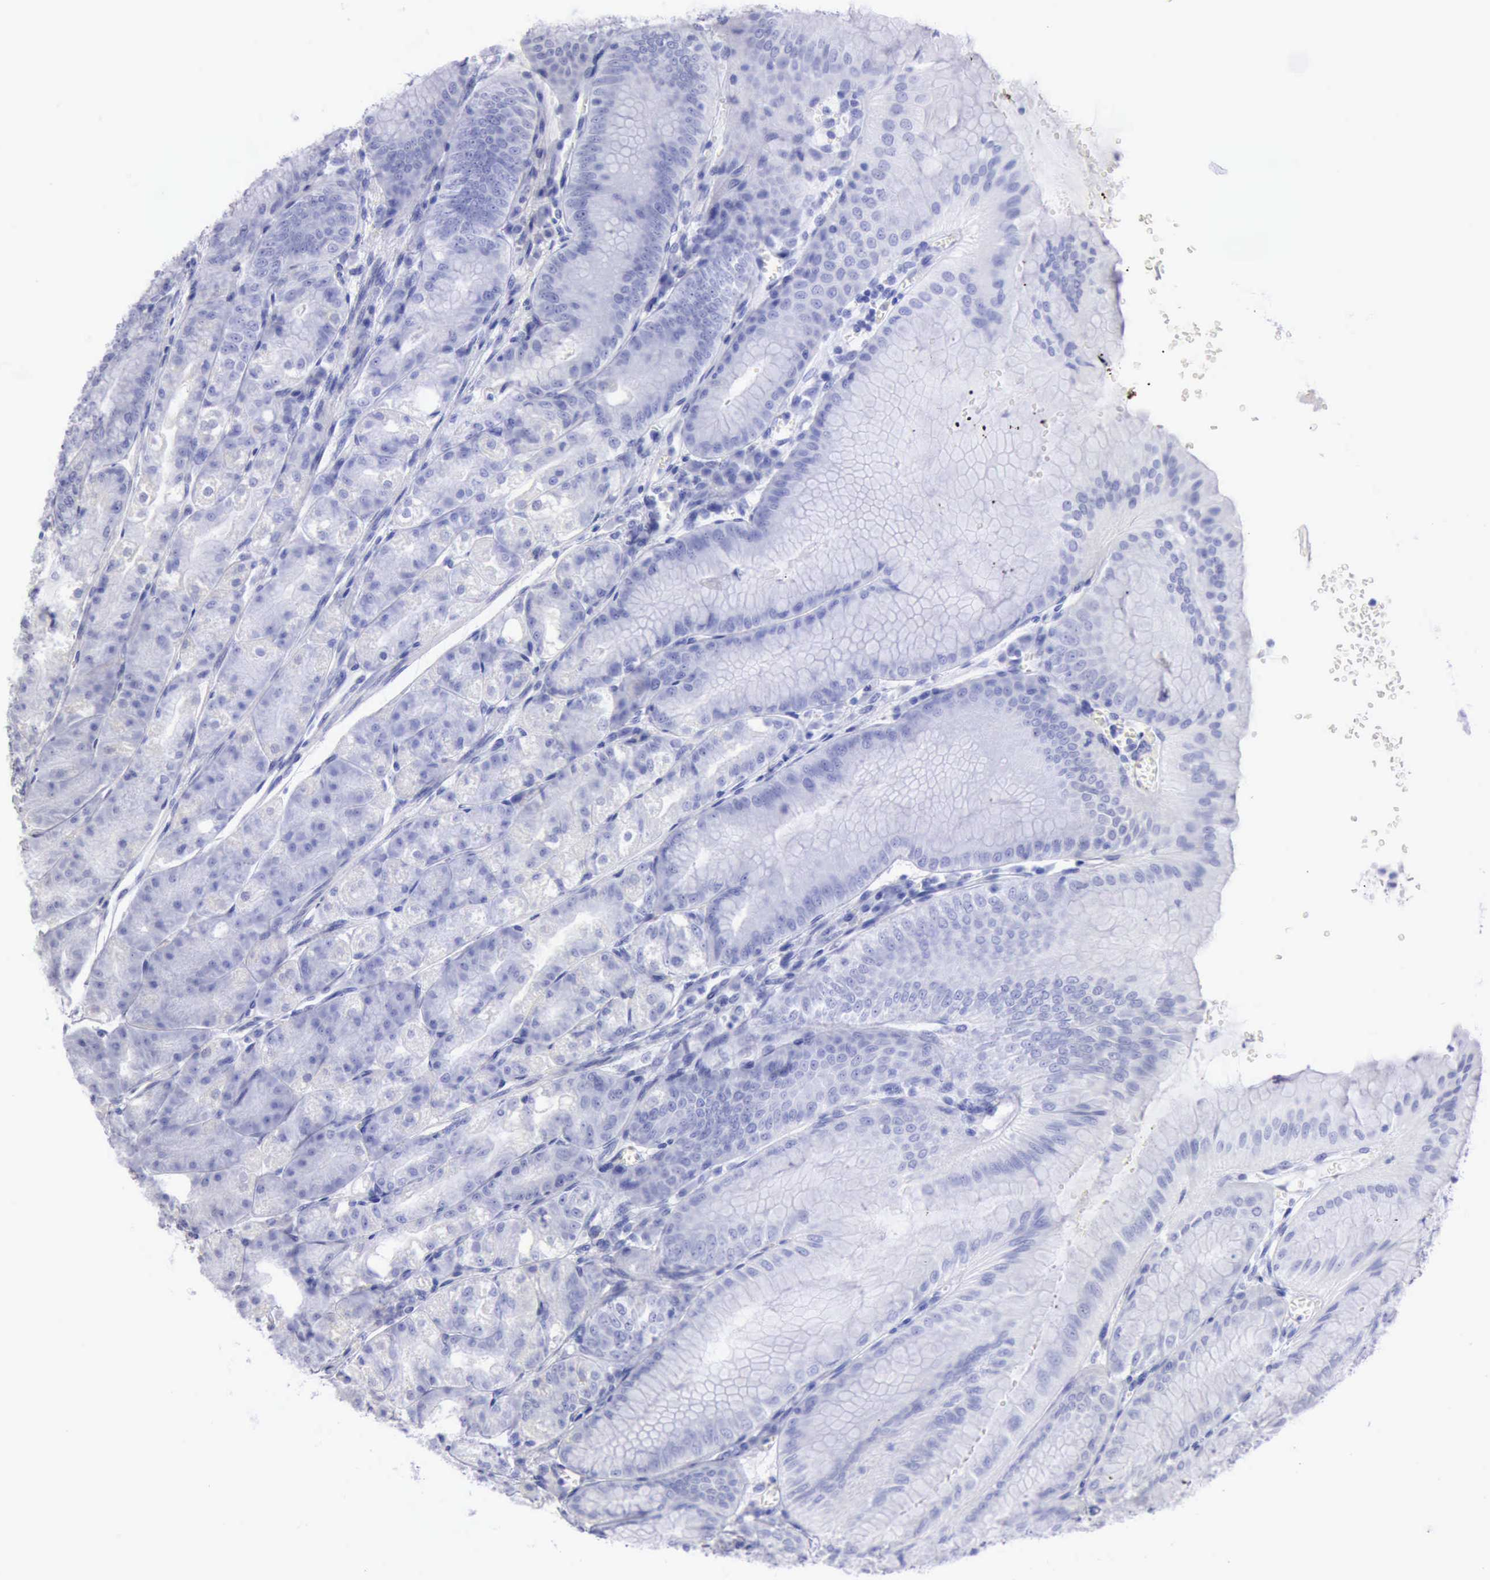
{"staining": {"intensity": "negative", "quantity": "none", "location": "none"}, "tissue": "stomach", "cell_type": "Glandular cells", "image_type": "normal", "snomed": [{"axis": "morphology", "description": "Normal tissue, NOS"}, {"axis": "topography", "description": "Stomach, lower"}], "caption": "DAB (3,3'-diaminobenzidine) immunohistochemical staining of benign human stomach reveals no significant positivity in glandular cells.", "gene": "DNAJB7", "patient": {"sex": "male", "age": 71}}